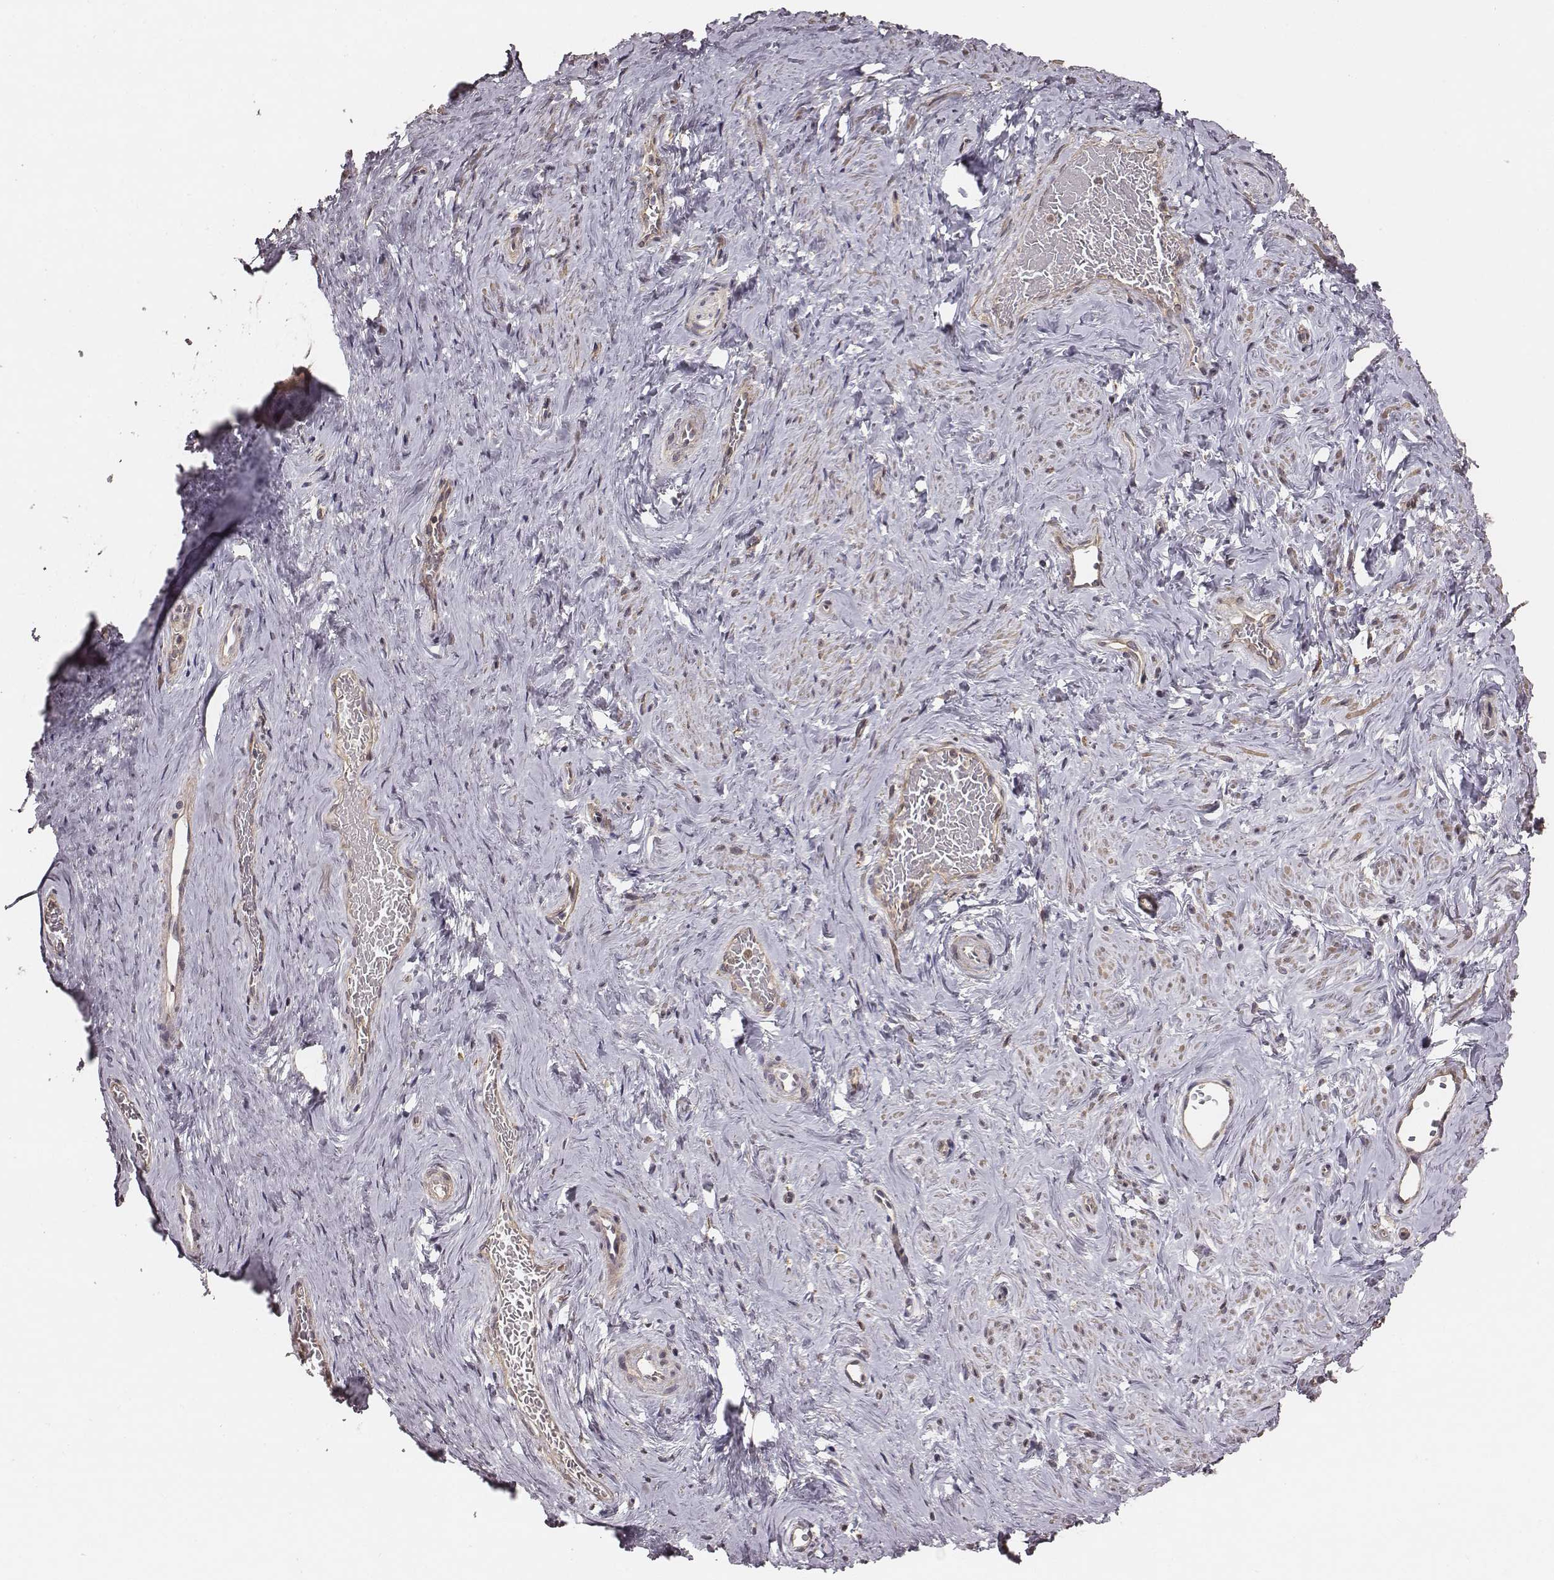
{"staining": {"intensity": "weak", "quantity": "25%-75%", "location": "cytoplasmic/membranous"}, "tissue": "vagina", "cell_type": "Squamous epithelial cells", "image_type": "normal", "snomed": [{"axis": "morphology", "description": "Normal tissue, NOS"}, {"axis": "topography", "description": "Vagina"}], "caption": "An IHC micrograph of benign tissue is shown. Protein staining in brown labels weak cytoplasmic/membranous positivity in vagina within squamous epithelial cells.", "gene": "VPS26A", "patient": {"sex": "female", "age": 45}}